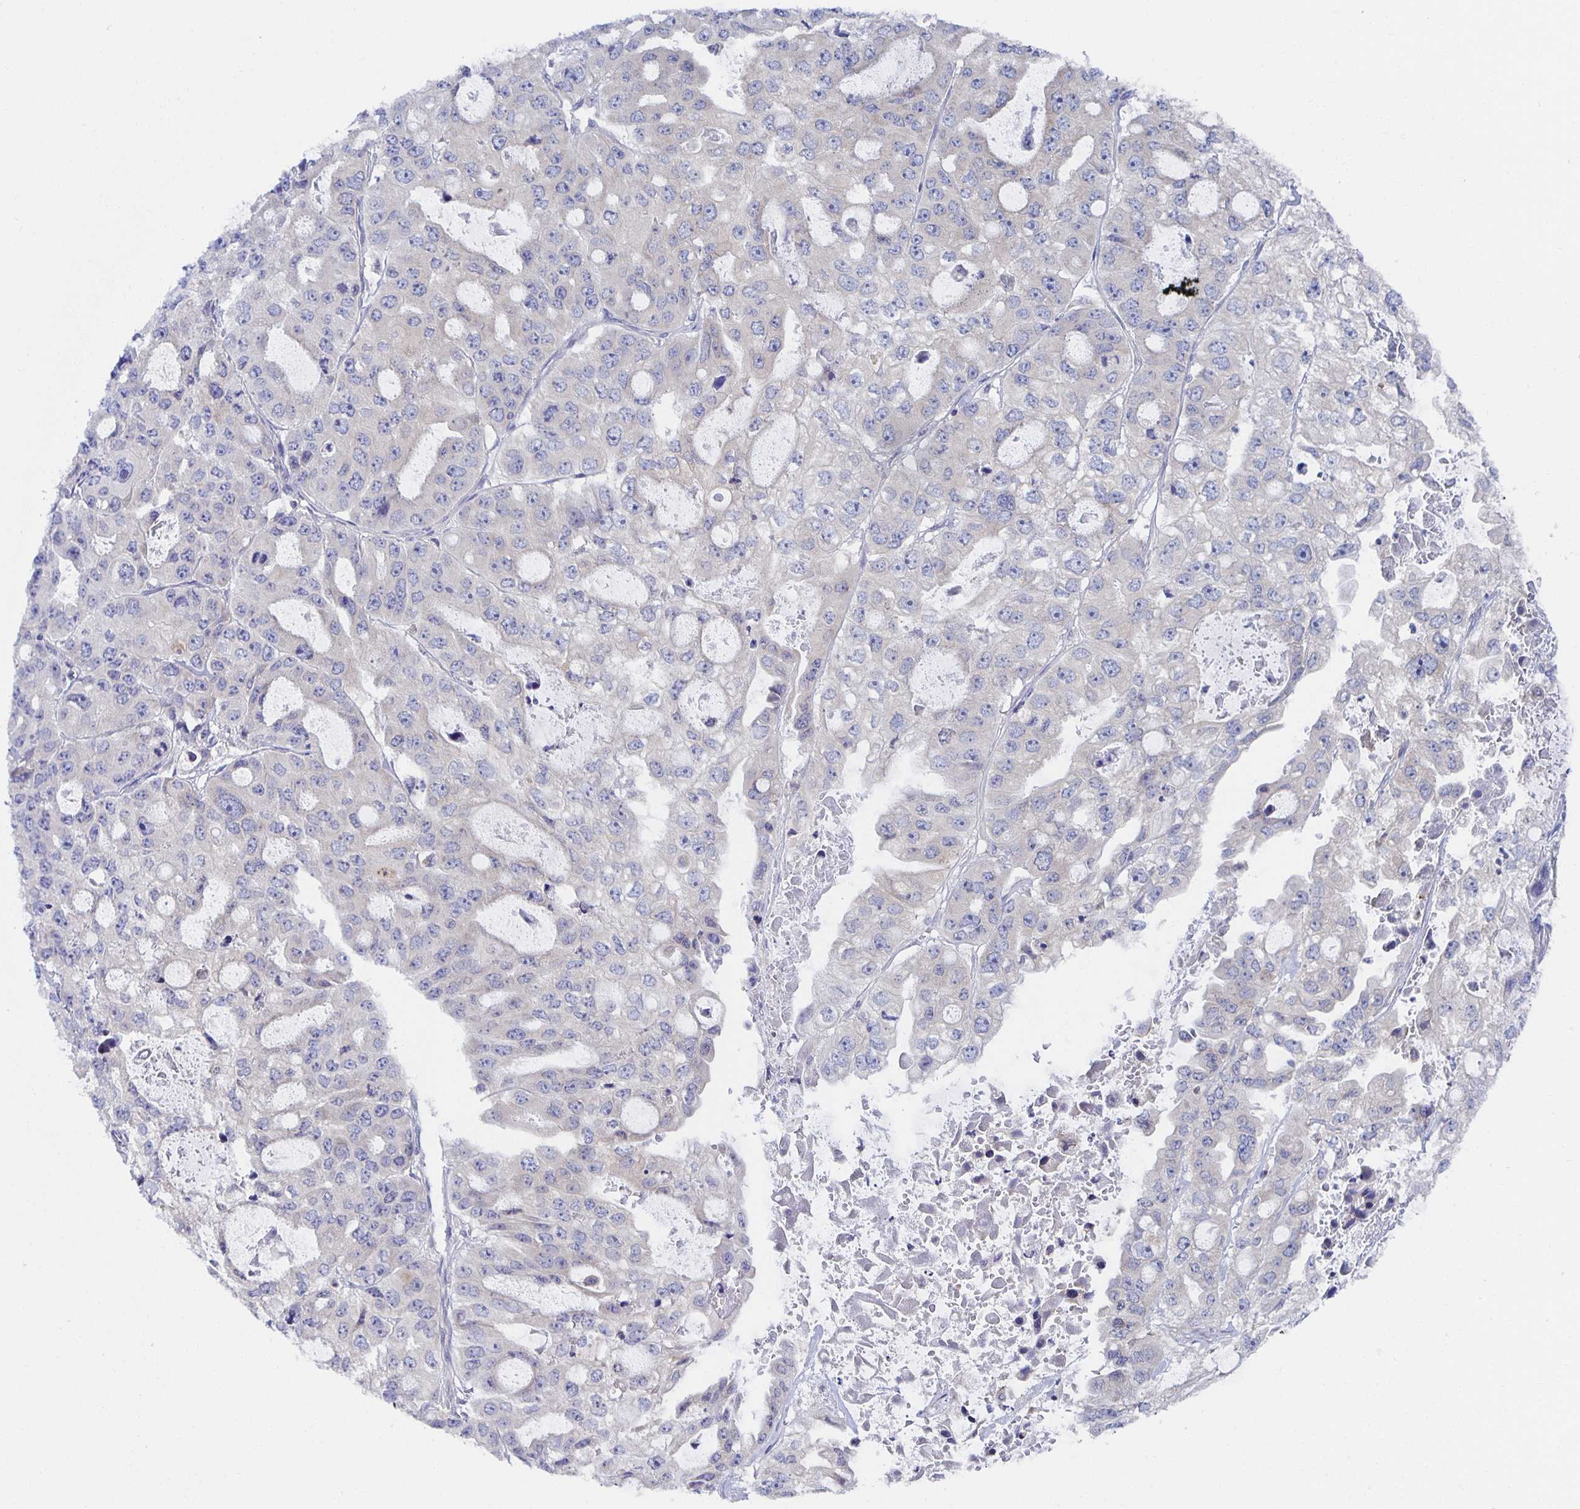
{"staining": {"intensity": "negative", "quantity": "none", "location": "none"}, "tissue": "ovarian cancer", "cell_type": "Tumor cells", "image_type": "cancer", "snomed": [{"axis": "morphology", "description": "Cystadenocarcinoma, serous, NOS"}, {"axis": "topography", "description": "Ovary"}], "caption": "Tumor cells show no significant protein staining in ovarian cancer. (IHC, brightfield microscopy, high magnification).", "gene": "BAD", "patient": {"sex": "female", "age": 56}}